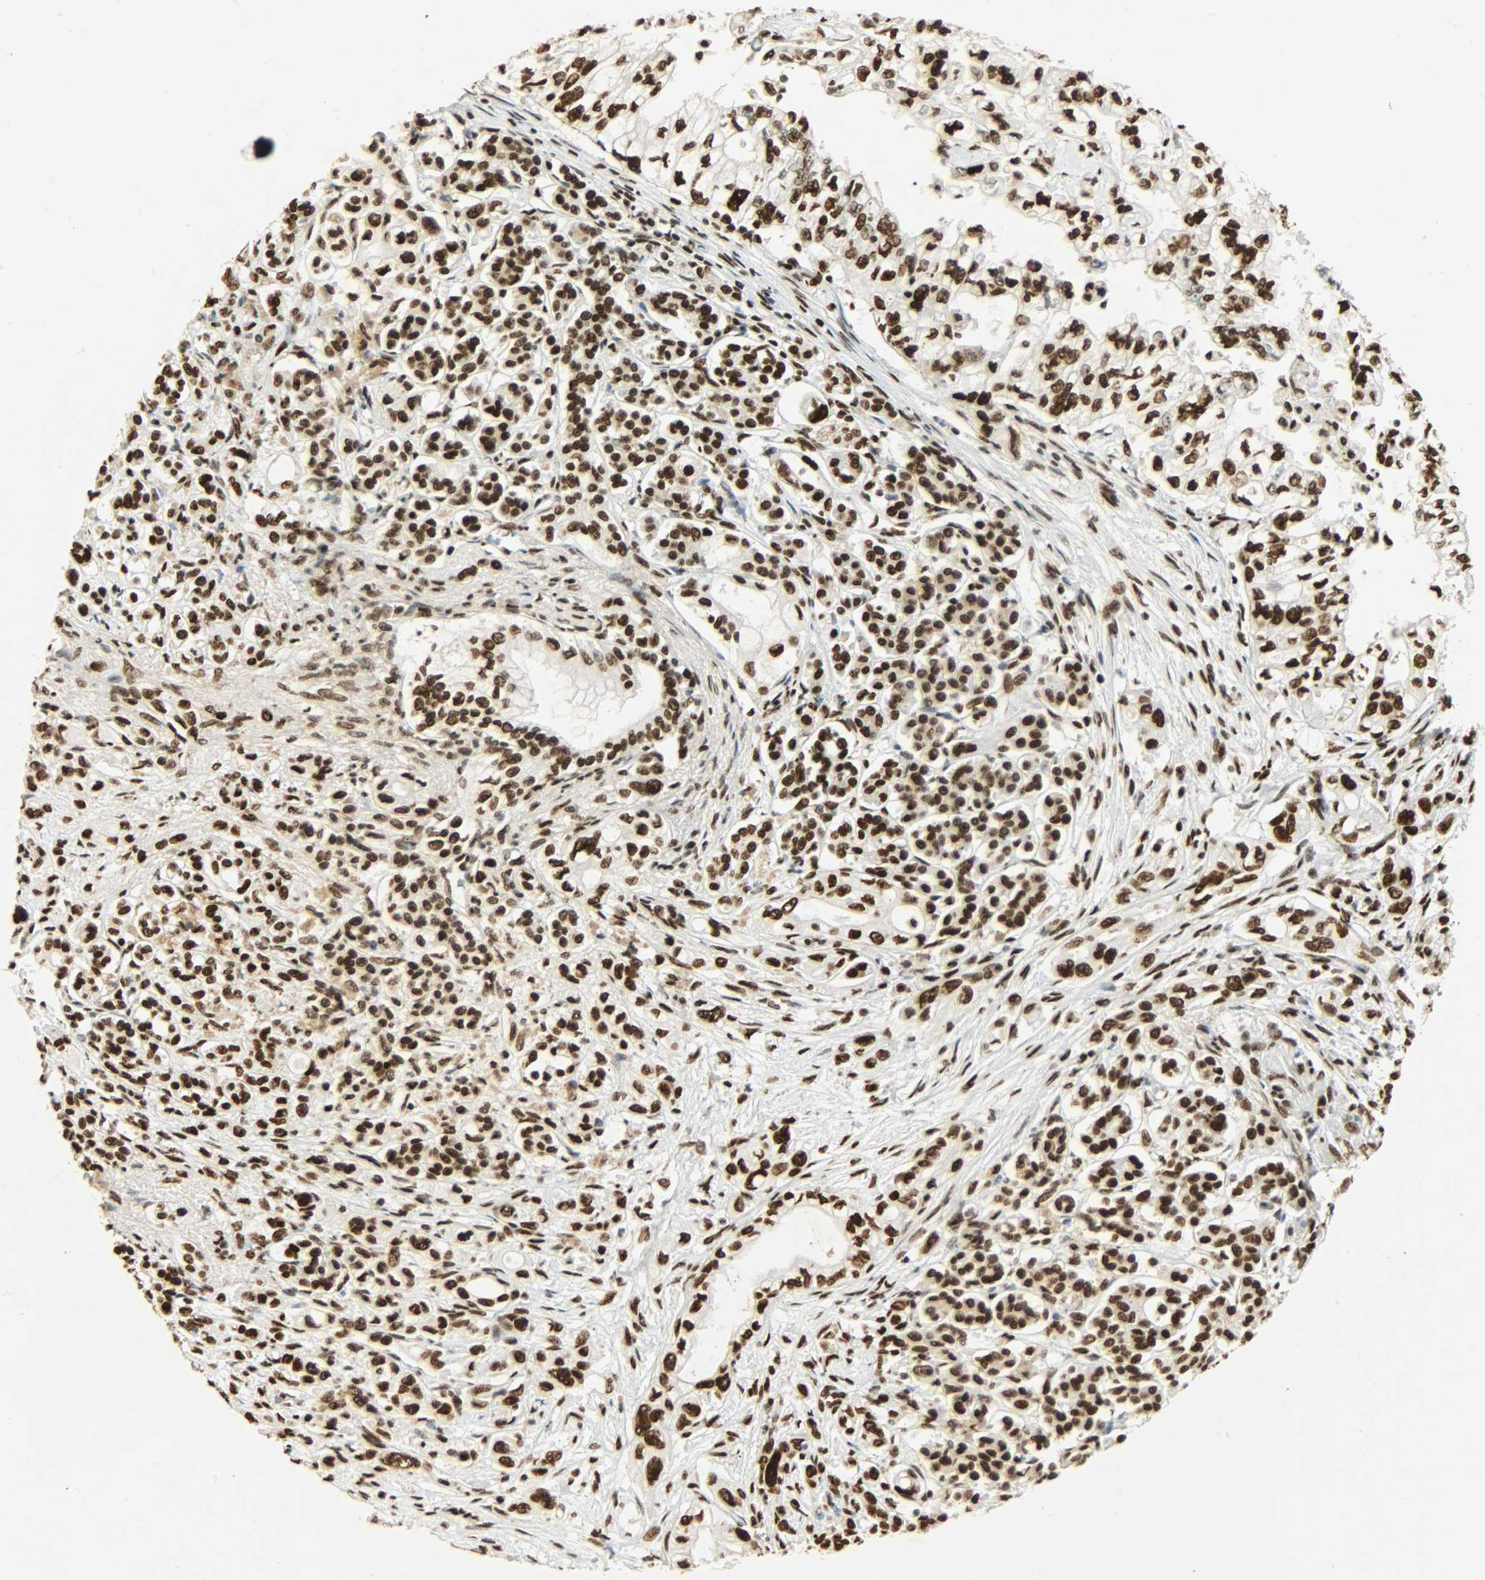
{"staining": {"intensity": "strong", "quantity": ">75%", "location": "nuclear"}, "tissue": "pancreatic cancer", "cell_type": "Tumor cells", "image_type": "cancer", "snomed": [{"axis": "morphology", "description": "Normal tissue, NOS"}, {"axis": "topography", "description": "Pancreas"}], "caption": "An image showing strong nuclear staining in approximately >75% of tumor cells in pancreatic cancer, as visualized by brown immunohistochemical staining.", "gene": "KHDRBS1", "patient": {"sex": "male", "age": 42}}